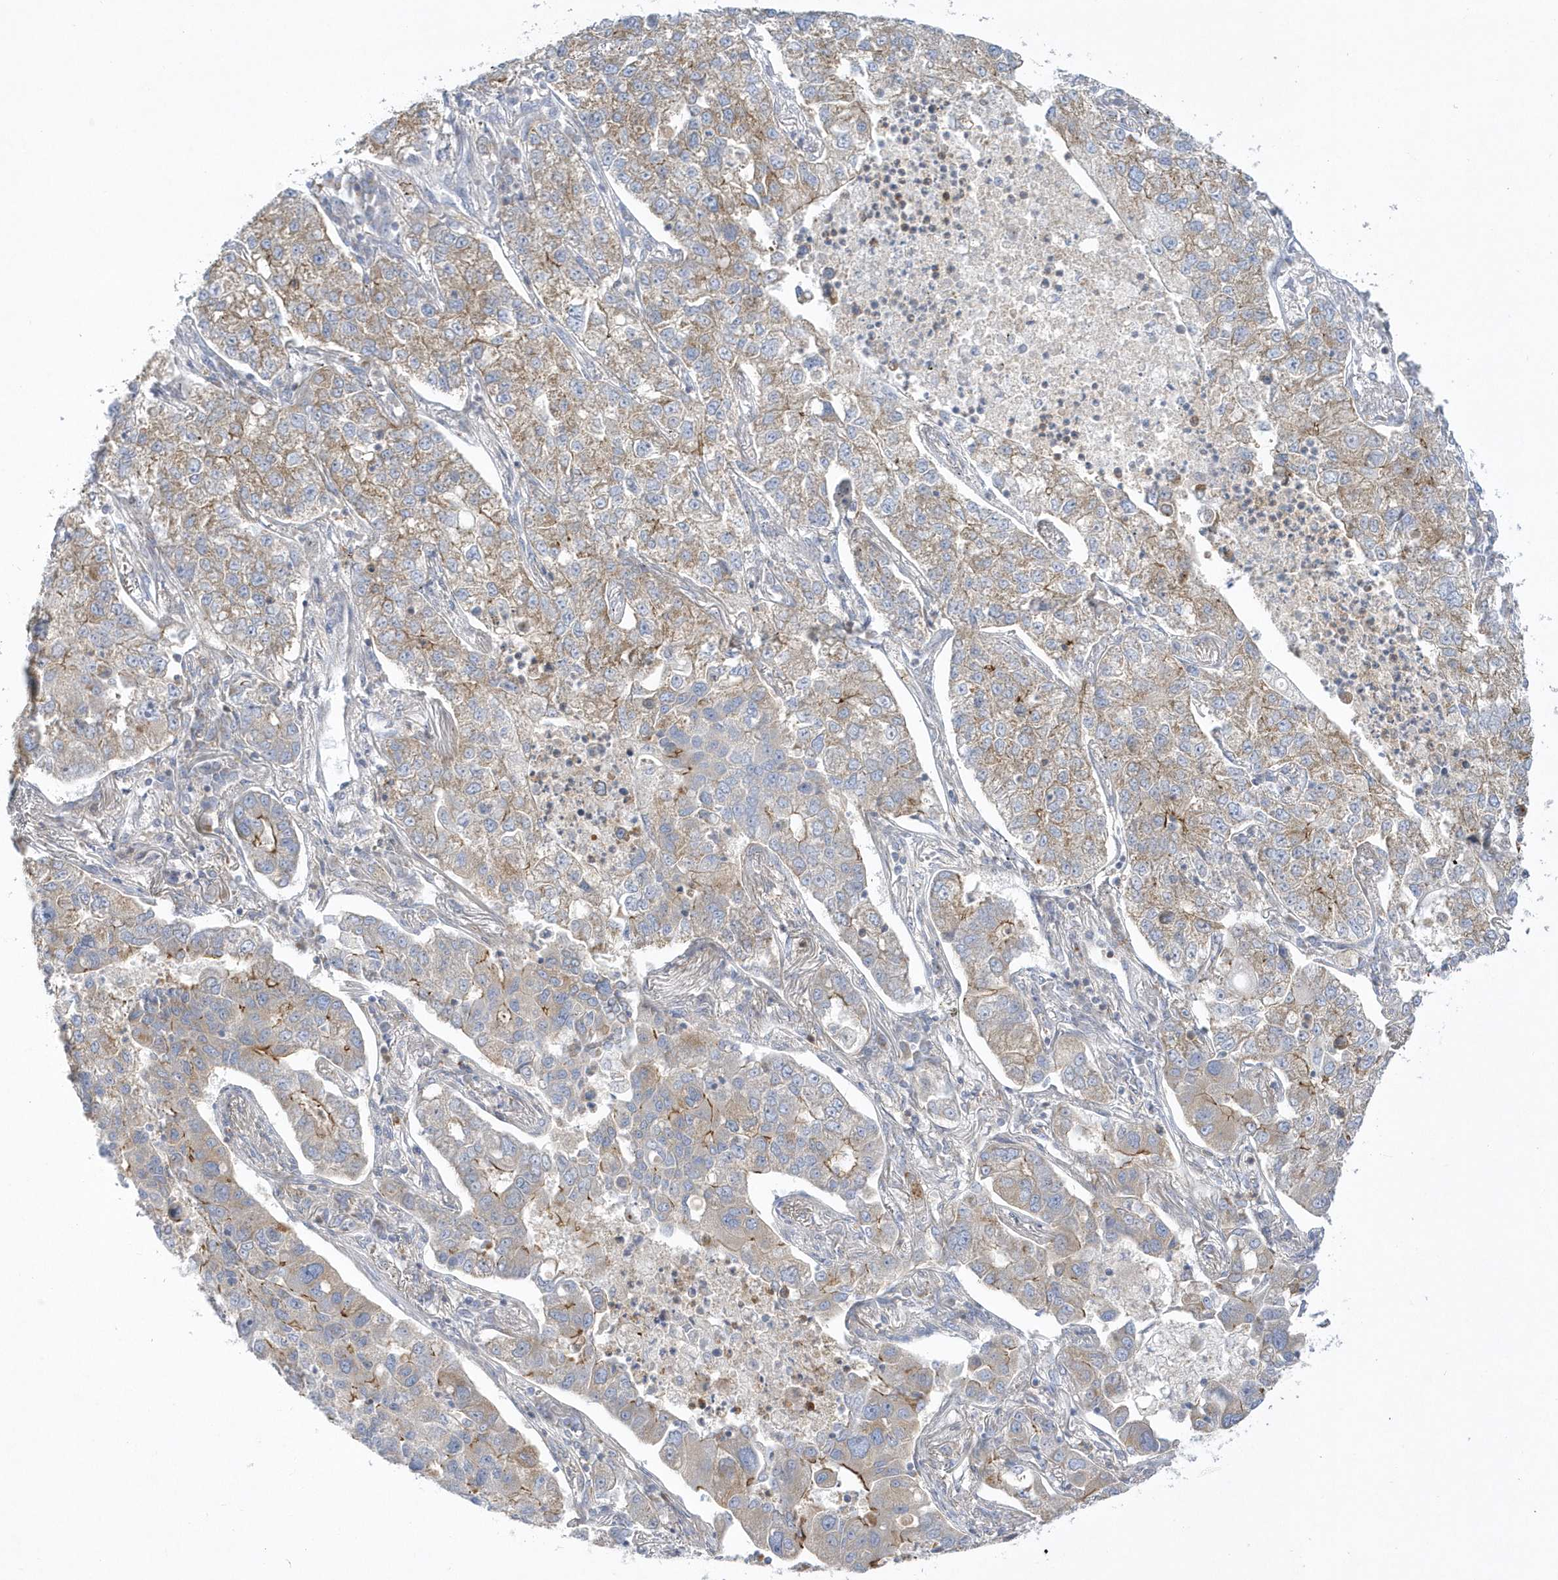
{"staining": {"intensity": "moderate", "quantity": "<25%", "location": "cytoplasmic/membranous"}, "tissue": "lung cancer", "cell_type": "Tumor cells", "image_type": "cancer", "snomed": [{"axis": "morphology", "description": "Adenocarcinoma, NOS"}, {"axis": "topography", "description": "Lung"}], "caption": "Tumor cells show moderate cytoplasmic/membranous positivity in about <25% of cells in lung adenocarcinoma.", "gene": "DNAJC18", "patient": {"sex": "male", "age": 49}}